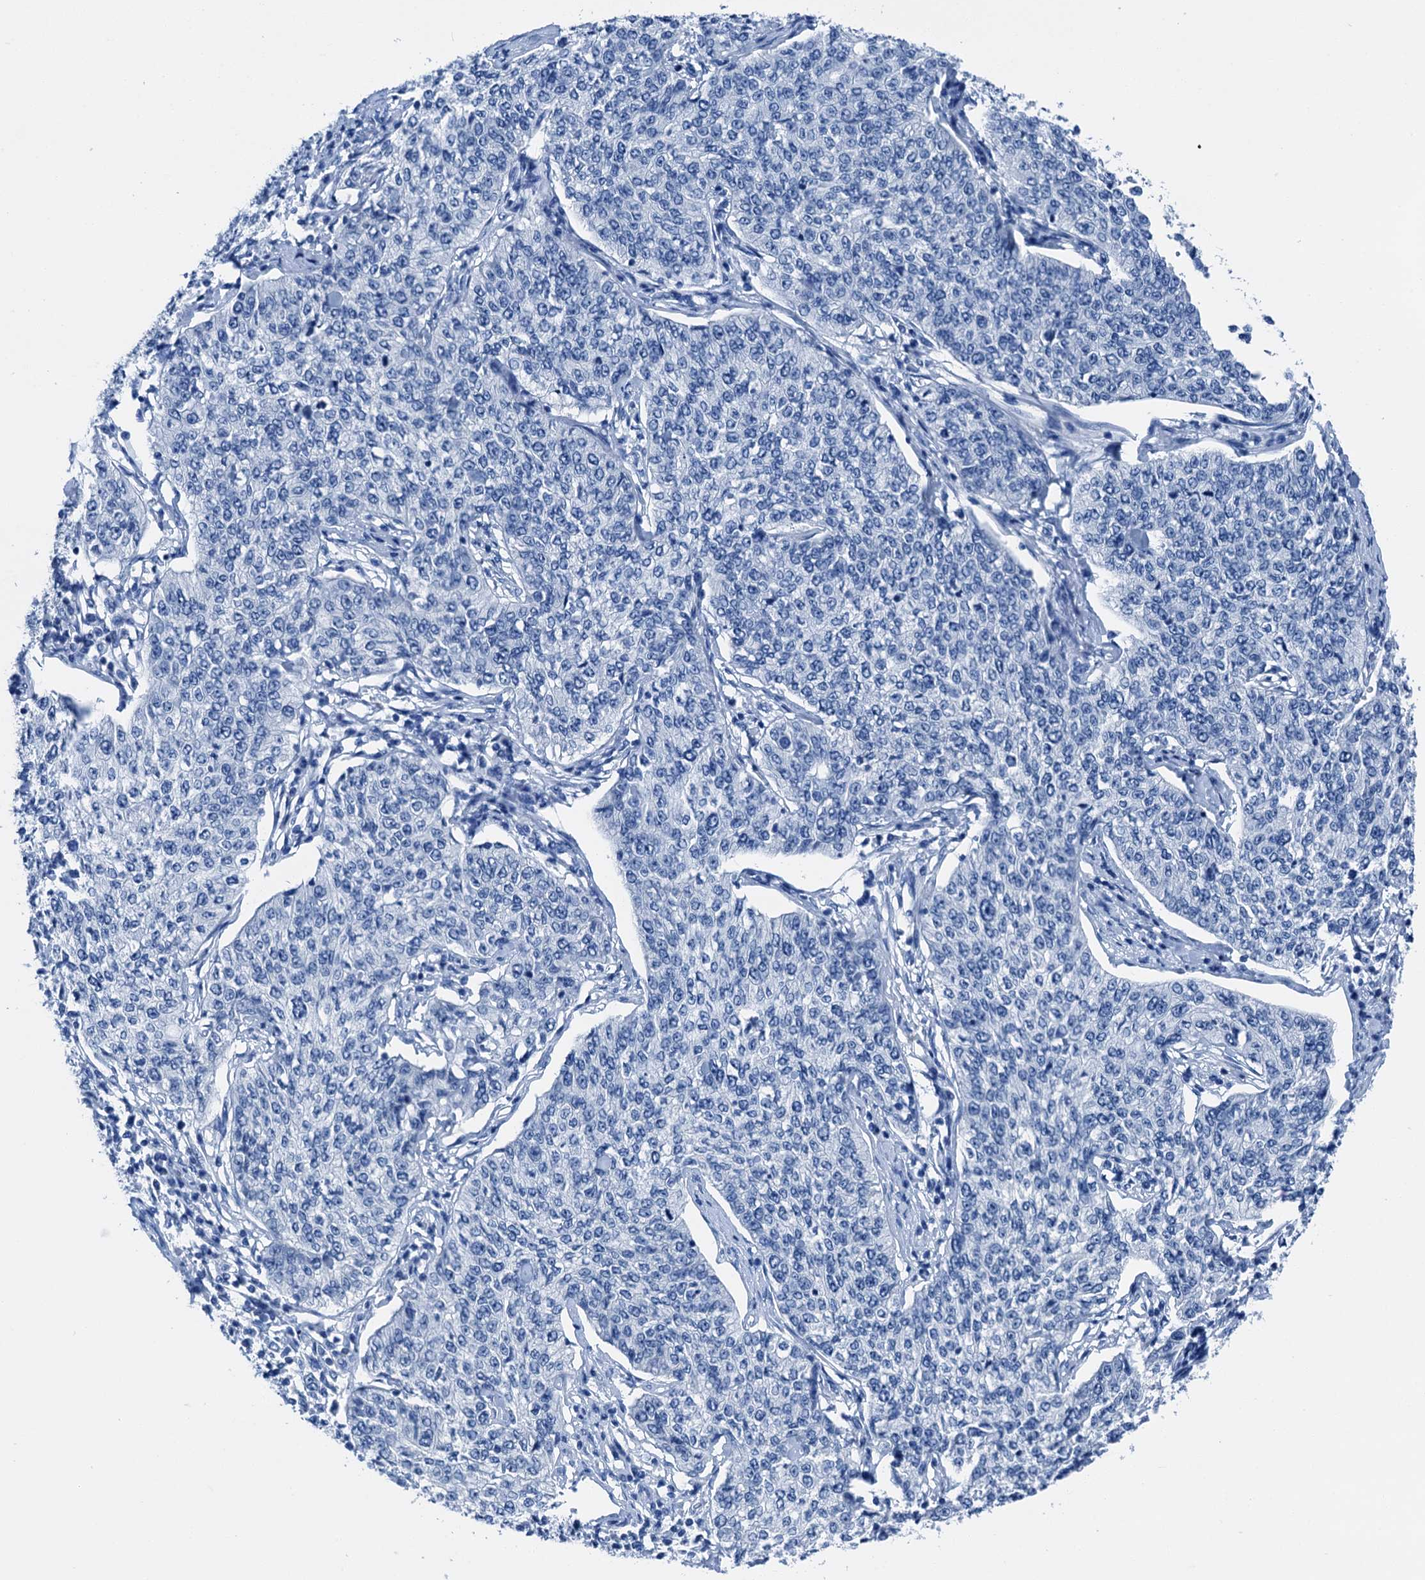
{"staining": {"intensity": "negative", "quantity": "none", "location": "none"}, "tissue": "cervical cancer", "cell_type": "Tumor cells", "image_type": "cancer", "snomed": [{"axis": "morphology", "description": "Squamous cell carcinoma, NOS"}, {"axis": "topography", "description": "Cervix"}], "caption": "A photomicrograph of human cervical cancer (squamous cell carcinoma) is negative for staining in tumor cells.", "gene": "CBLN3", "patient": {"sex": "female", "age": 35}}